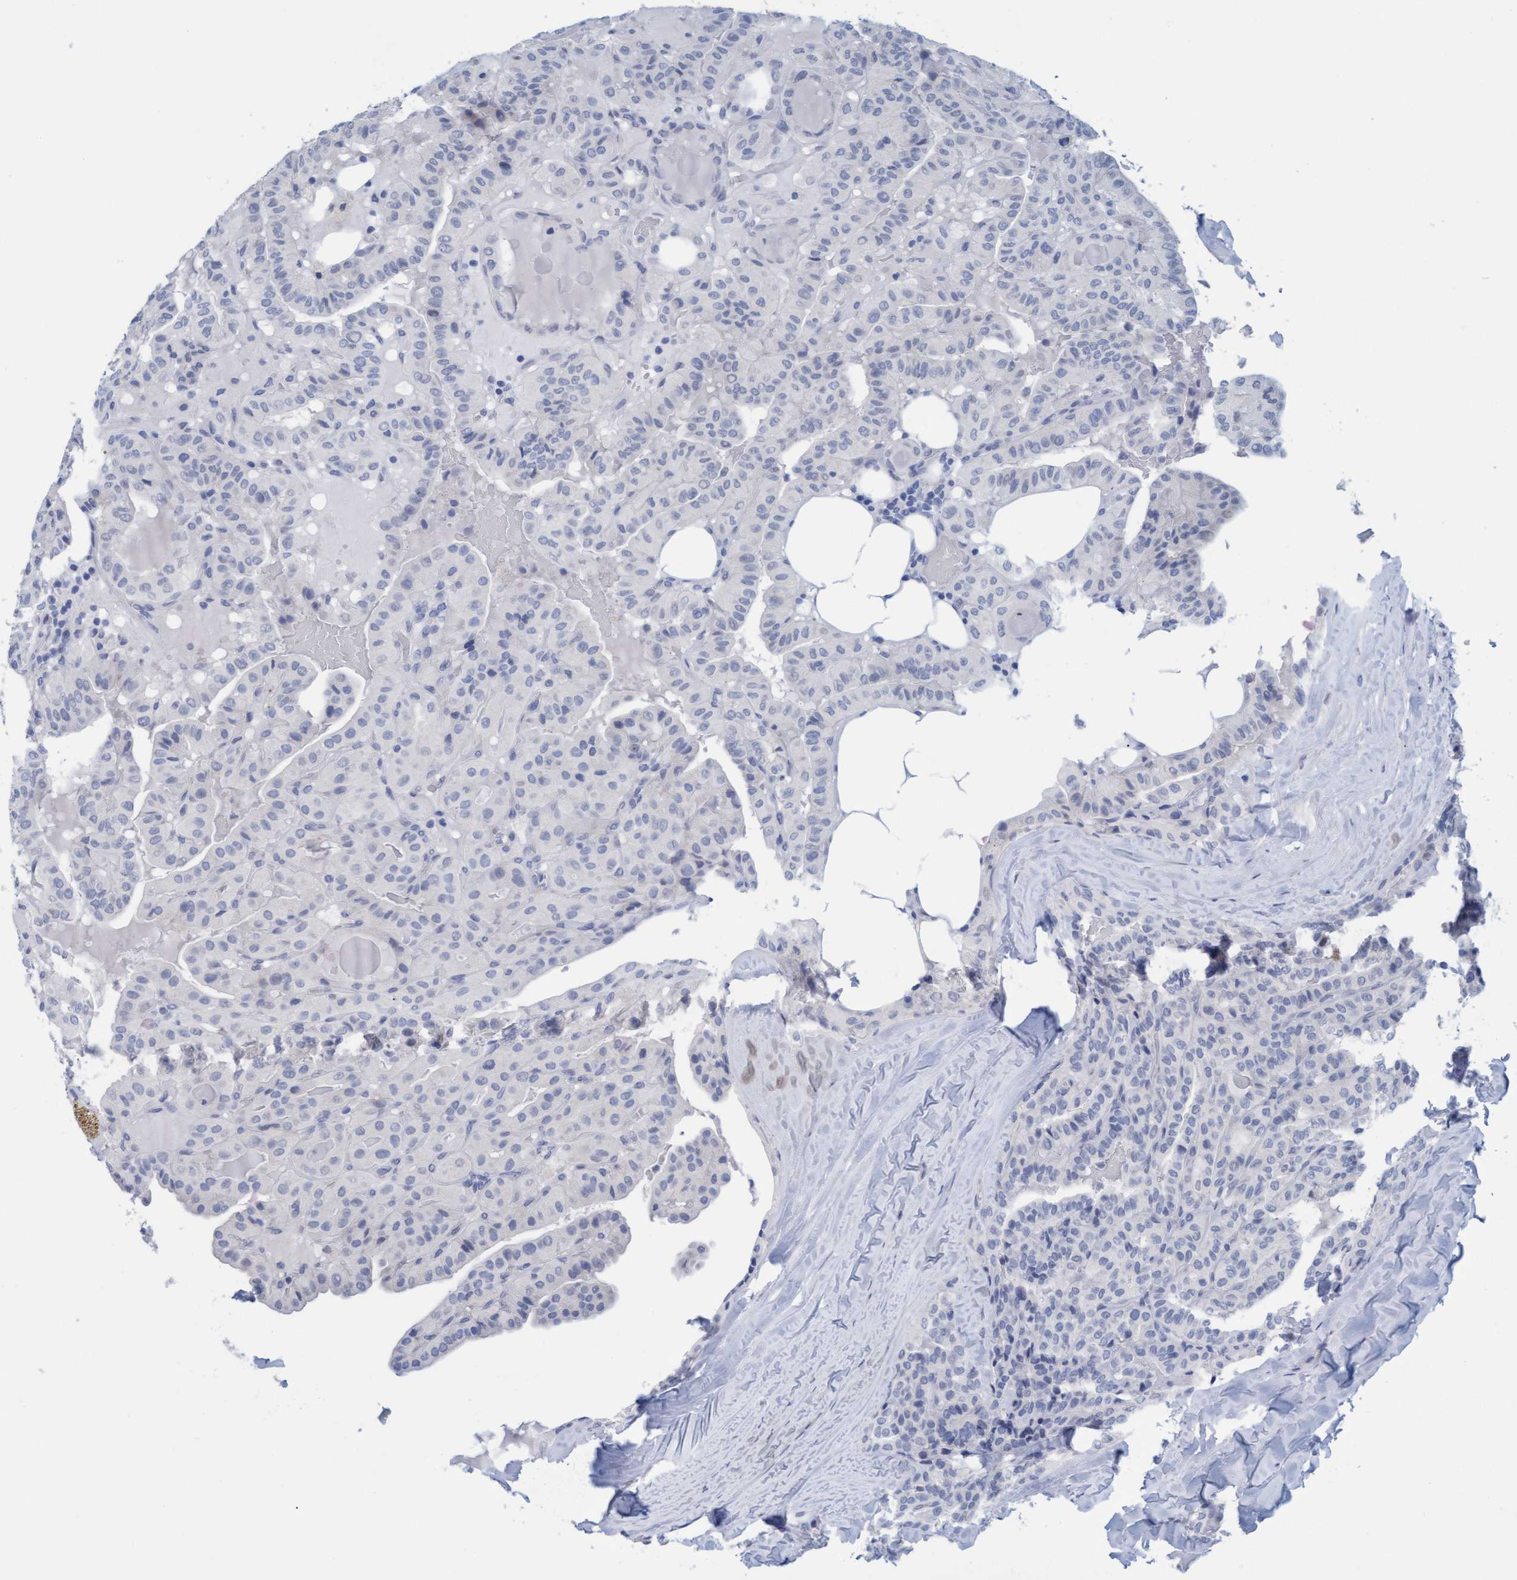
{"staining": {"intensity": "negative", "quantity": "none", "location": "none"}, "tissue": "thyroid cancer", "cell_type": "Tumor cells", "image_type": "cancer", "snomed": [{"axis": "morphology", "description": "Papillary adenocarcinoma, NOS"}, {"axis": "topography", "description": "Thyroid gland"}], "caption": "Papillary adenocarcinoma (thyroid) was stained to show a protein in brown. There is no significant staining in tumor cells.", "gene": "SSTR3", "patient": {"sex": "male", "age": 77}}